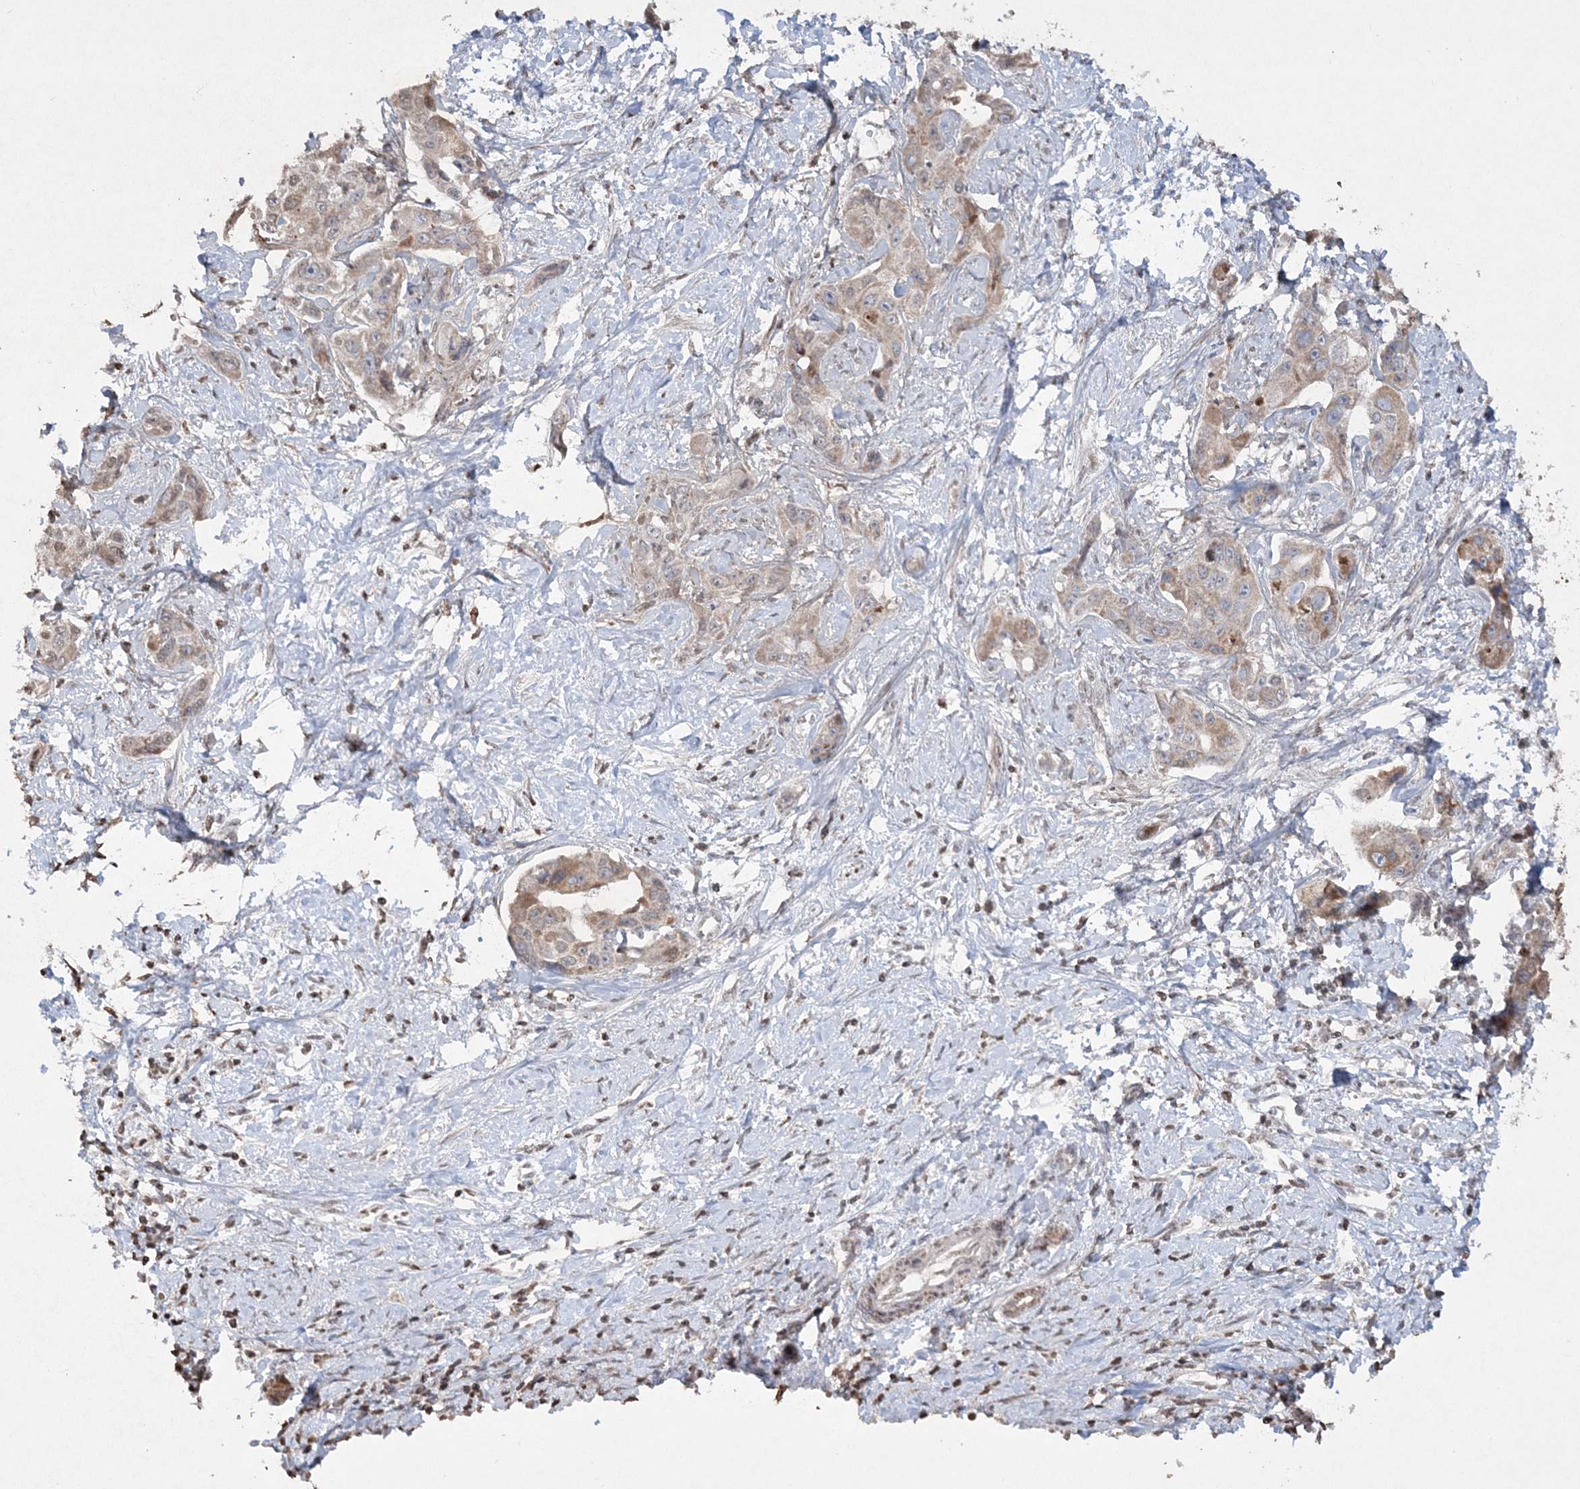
{"staining": {"intensity": "weak", "quantity": ">75%", "location": "cytoplasmic/membranous"}, "tissue": "liver cancer", "cell_type": "Tumor cells", "image_type": "cancer", "snomed": [{"axis": "morphology", "description": "Cholangiocarcinoma"}, {"axis": "topography", "description": "Liver"}], "caption": "High-magnification brightfield microscopy of liver cholangiocarcinoma stained with DAB (3,3'-diaminobenzidine) (brown) and counterstained with hematoxylin (blue). tumor cells exhibit weak cytoplasmic/membranous positivity is appreciated in approximately>75% of cells.", "gene": "TTC7A", "patient": {"sex": "male", "age": 59}}